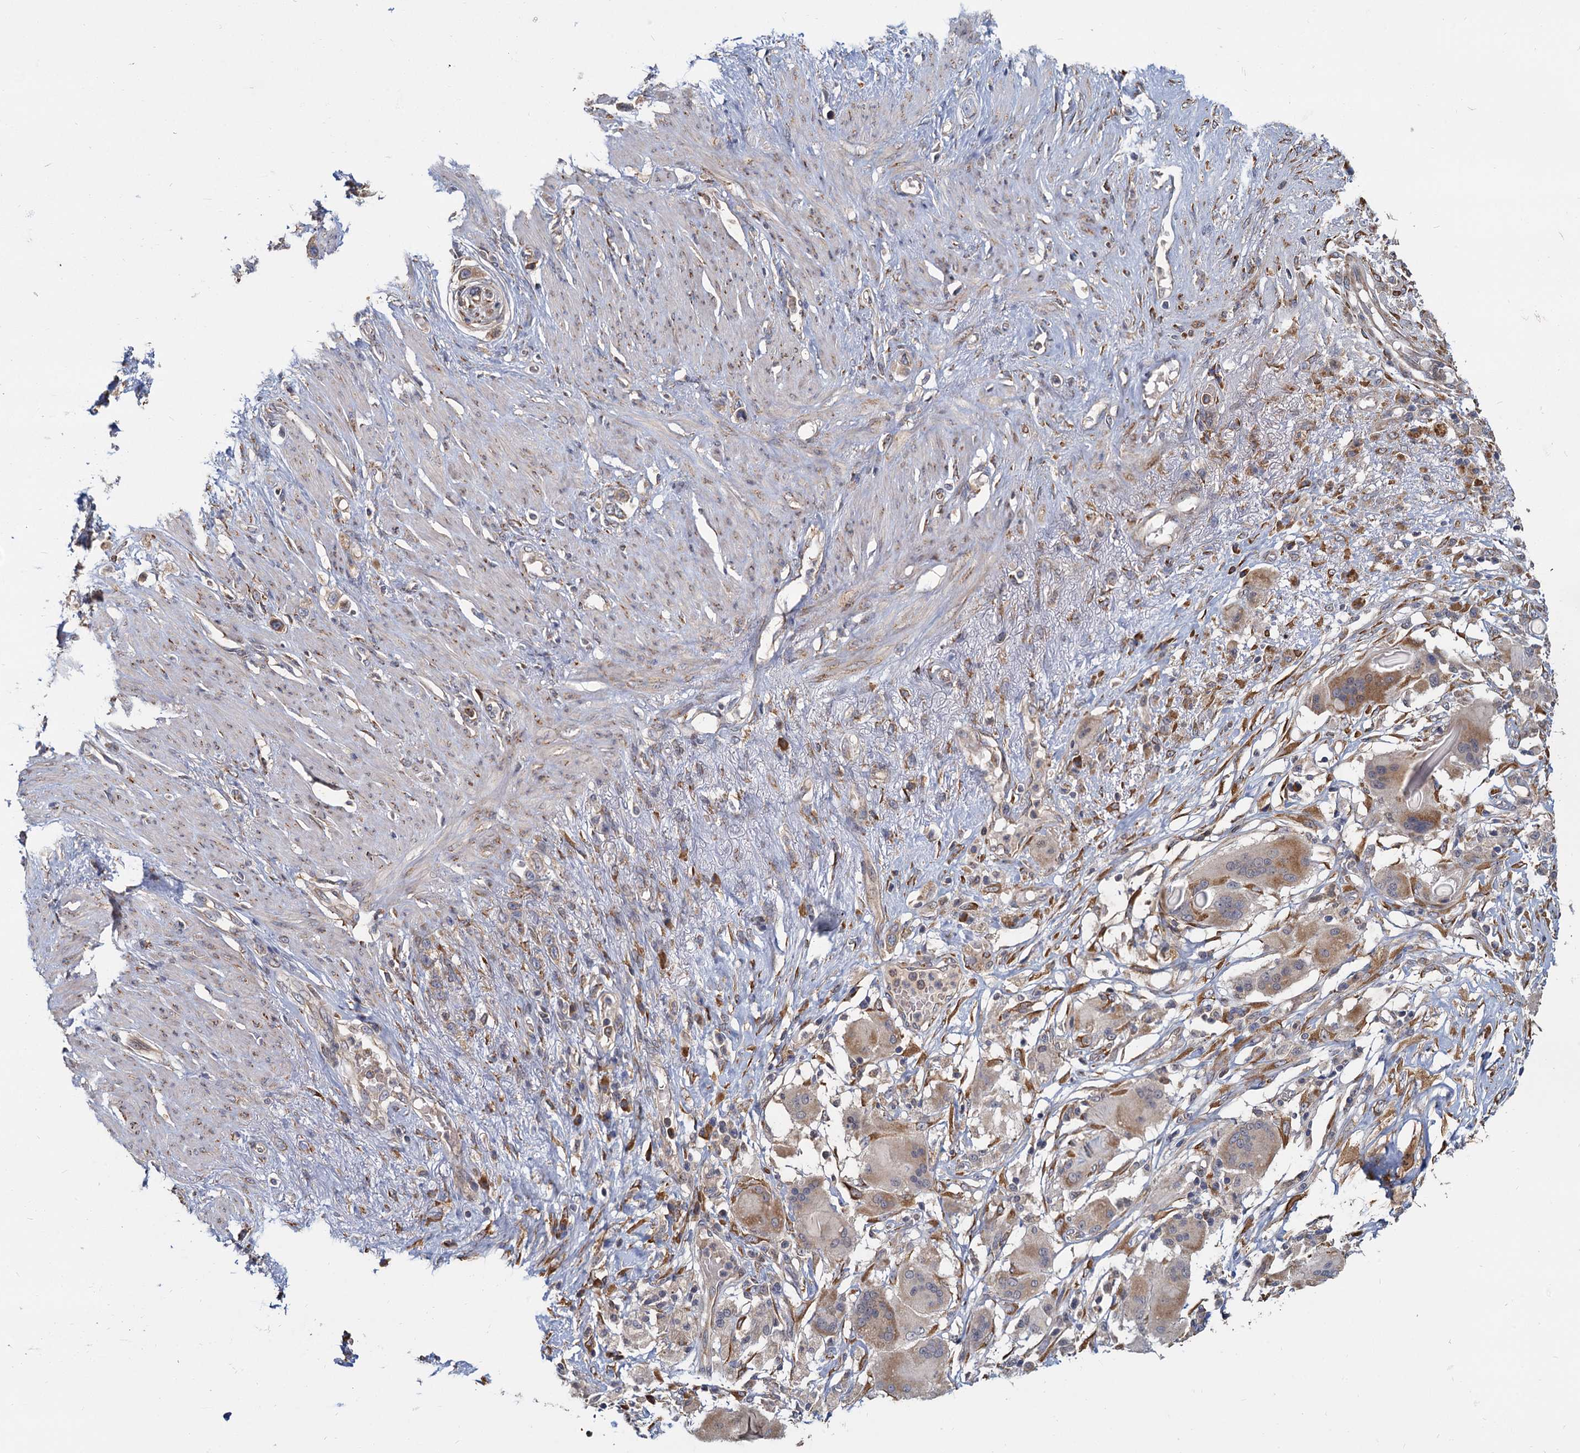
{"staining": {"intensity": "moderate", "quantity": ">75%", "location": "cytoplasmic/membranous"}, "tissue": "stomach cancer", "cell_type": "Tumor cells", "image_type": "cancer", "snomed": [{"axis": "morphology", "description": "Adenocarcinoma, NOS"}, {"axis": "morphology", "description": "Adenocarcinoma, High grade"}, {"axis": "topography", "description": "Stomach, upper"}, {"axis": "topography", "description": "Stomach, lower"}], "caption": "DAB immunohistochemical staining of adenocarcinoma (stomach) exhibits moderate cytoplasmic/membranous protein positivity in about >75% of tumor cells.", "gene": "LRRC51", "patient": {"sex": "female", "age": 65}}